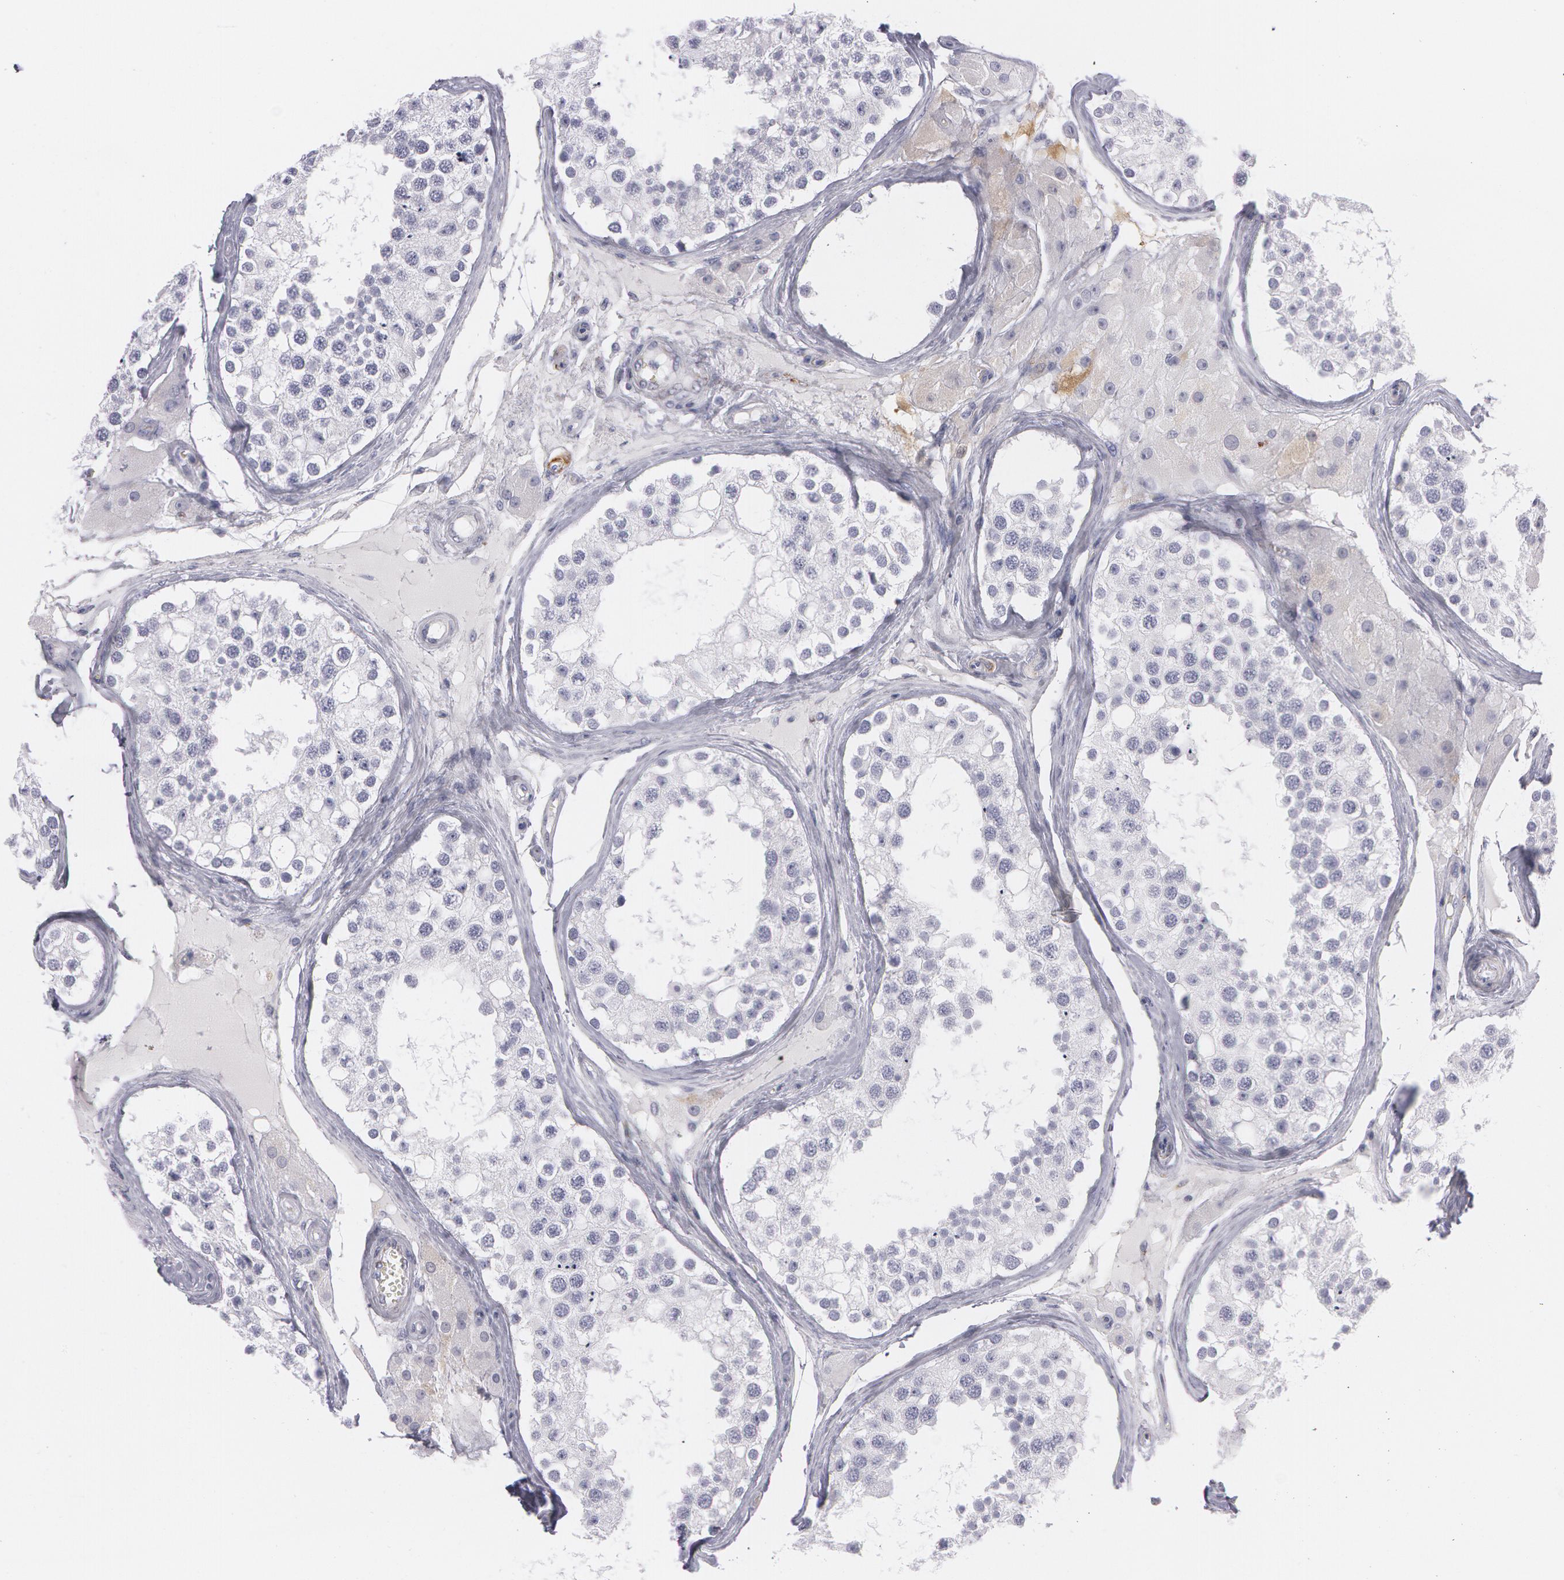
{"staining": {"intensity": "negative", "quantity": "none", "location": "none"}, "tissue": "testis", "cell_type": "Cells in seminiferous ducts", "image_type": "normal", "snomed": [{"axis": "morphology", "description": "Normal tissue, NOS"}, {"axis": "topography", "description": "Testis"}], "caption": "High magnification brightfield microscopy of unremarkable testis stained with DAB (brown) and counterstained with hematoxylin (blue): cells in seminiferous ducts show no significant expression. (Brightfield microscopy of DAB (3,3'-diaminobenzidine) IHC at high magnification).", "gene": "SNCG", "patient": {"sex": "male", "age": 68}}